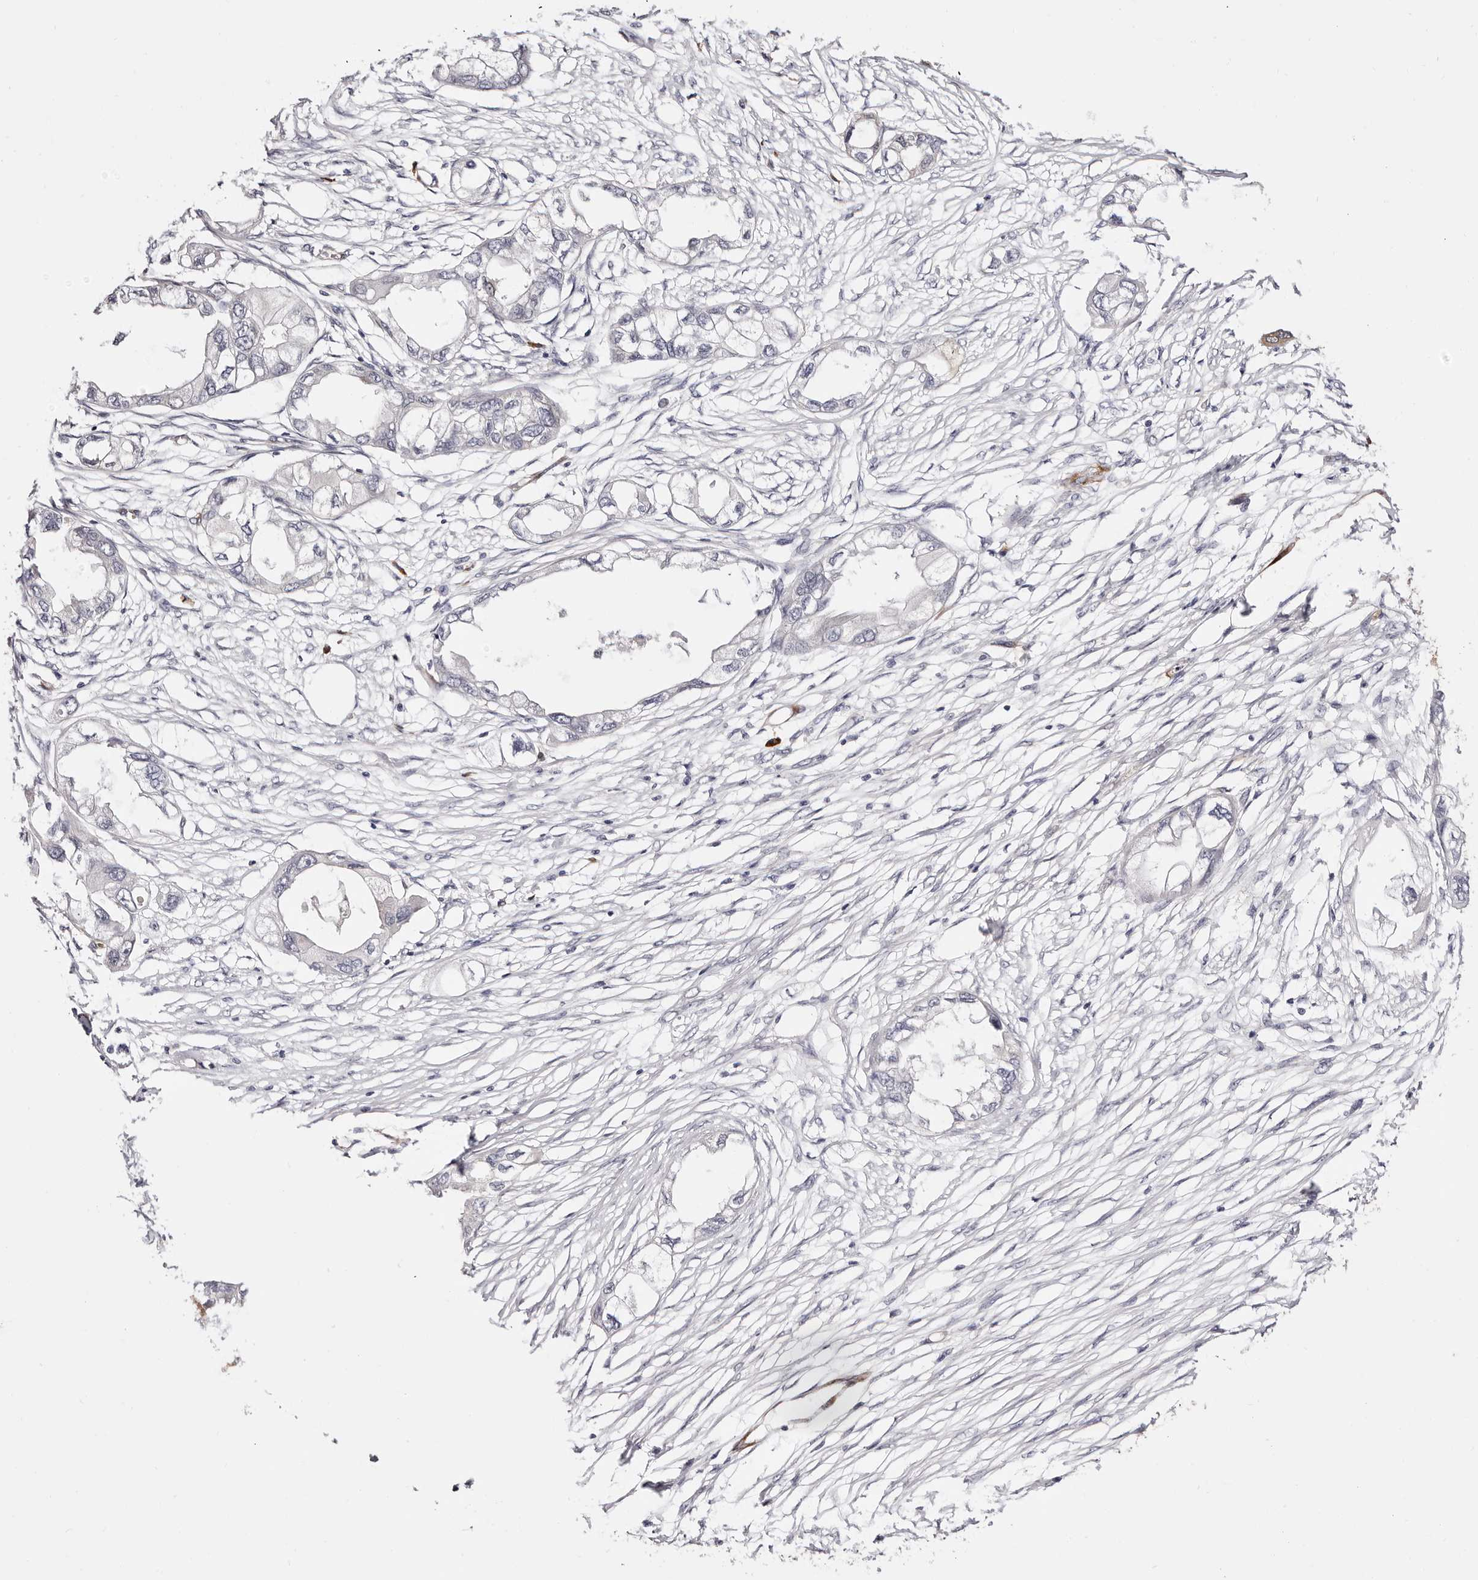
{"staining": {"intensity": "negative", "quantity": "none", "location": "none"}, "tissue": "endometrial cancer", "cell_type": "Tumor cells", "image_type": "cancer", "snomed": [{"axis": "morphology", "description": "Adenocarcinoma, NOS"}, {"axis": "morphology", "description": "Adenocarcinoma, metastatic, NOS"}, {"axis": "topography", "description": "Adipose tissue"}, {"axis": "topography", "description": "Endometrium"}], "caption": "Protein analysis of endometrial adenocarcinoma displays no significant expression in tumor cells.", "gene": "GFOD1", "patient": {"sex": "female", "age": 67}}